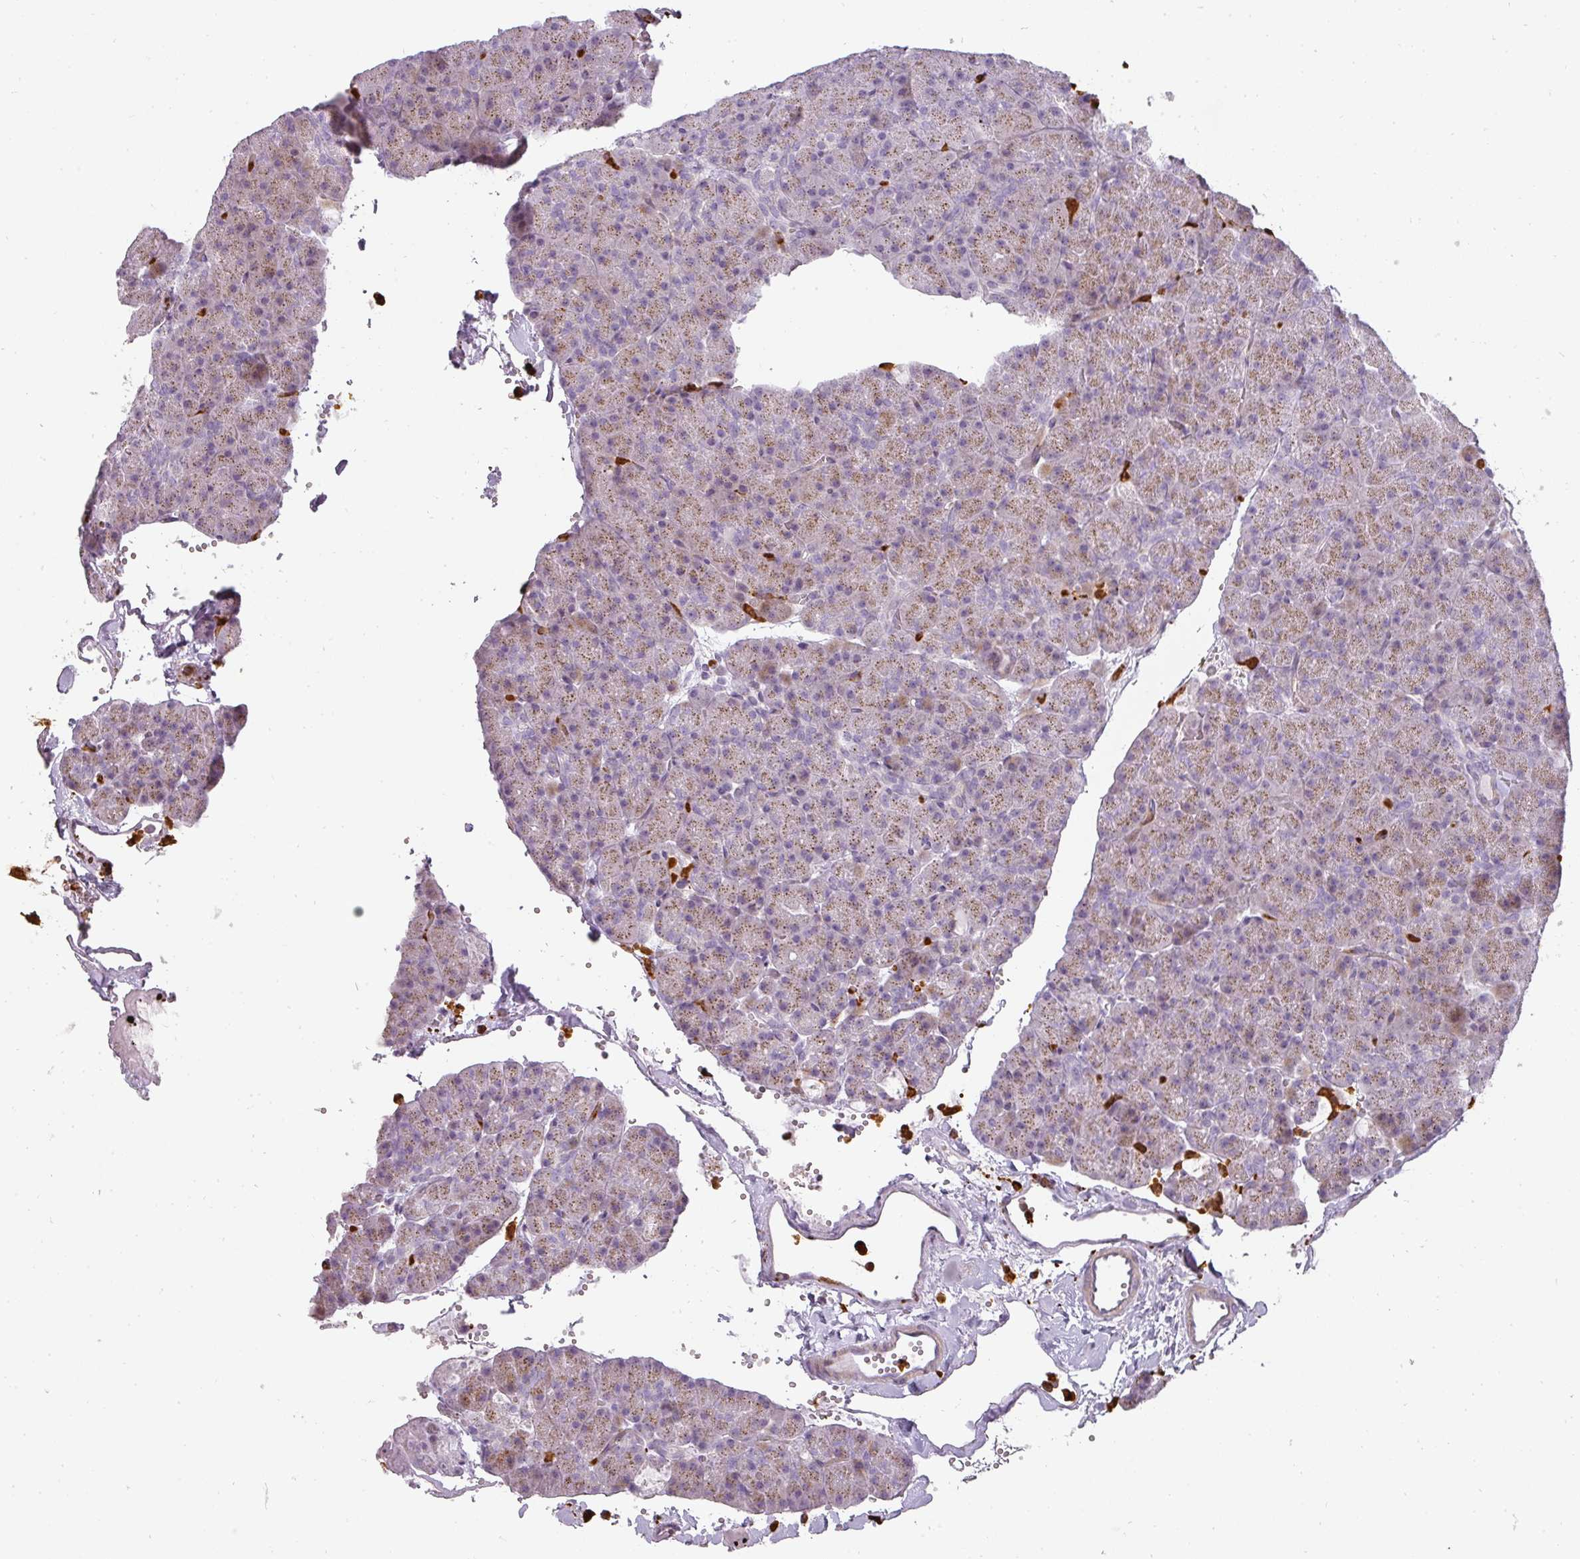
{"staining": {"intensity": "moderate", "quantity": "25%-75%", "location": "cytoplasmic/membranous"}, "tissue": "pancreas", "cell_type": "Exocrine glandular cells", "image_type": "normal", "snomed": [{"axis": "morphology", "description": "Normal tissue, NOS"}, {"axis": "topography", "description": "Pancreas"}], "caption": "This image displays benign pancreas stained with immunohistochemistry to label a protein in brown. The cytoplasmic/membranous of exocrine glandular cells show moderate positivity for the protein. Nuclei are counter-stained blue.", "gene": "BIK", "patient": {"sex": "male", "age": 36}}